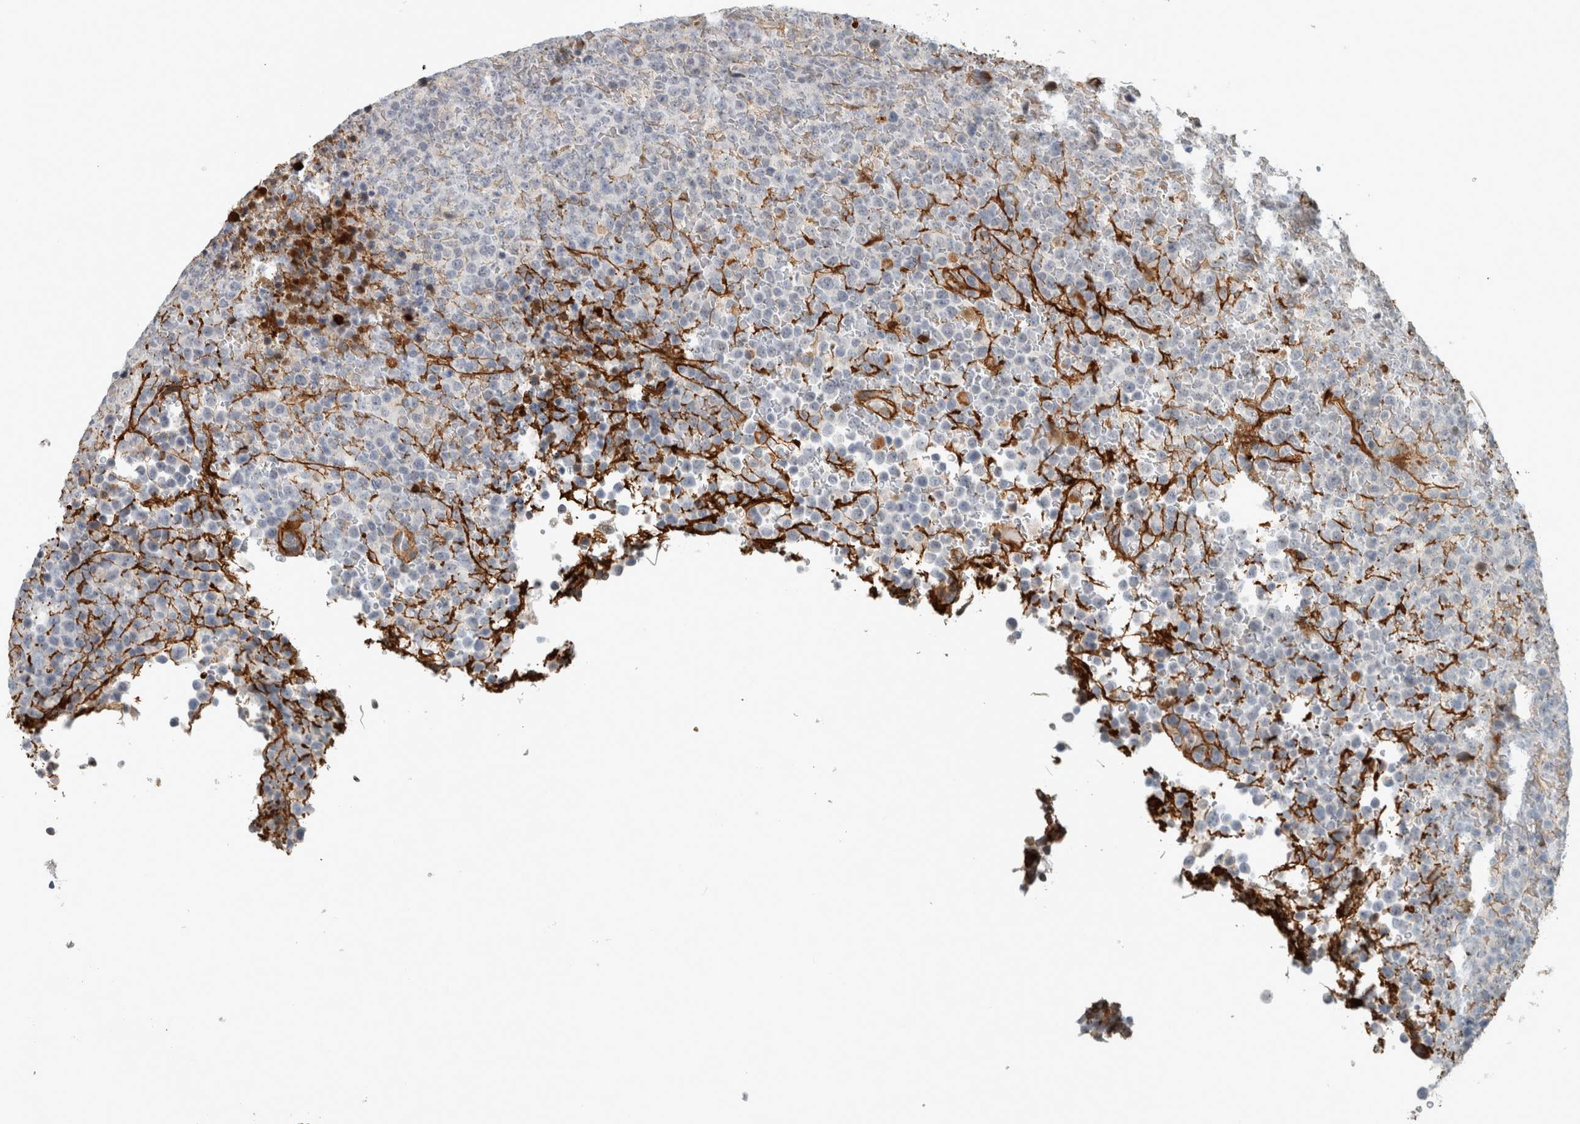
{"staining": {"intensity": "negative", "quantity": "none", "location": "none"}, "tissue": "lymphoma", "cell_type": "Tumor cells", "image_type": "cancer", "snomed": [{"axis": "morphology", "description": "Malignant lymphoma, non-Hodgkin's type, High grade"}, {"axis": "topography", "description": "Lymph node"}], "caption": "This is an immunohistochemistry micrograph of malignant lymphoma, non-Hodgkin's type (high-grade). There is no expression in tumor cells.", "gene": "FN1", "patient": {"sex": "male", "age": 13}}